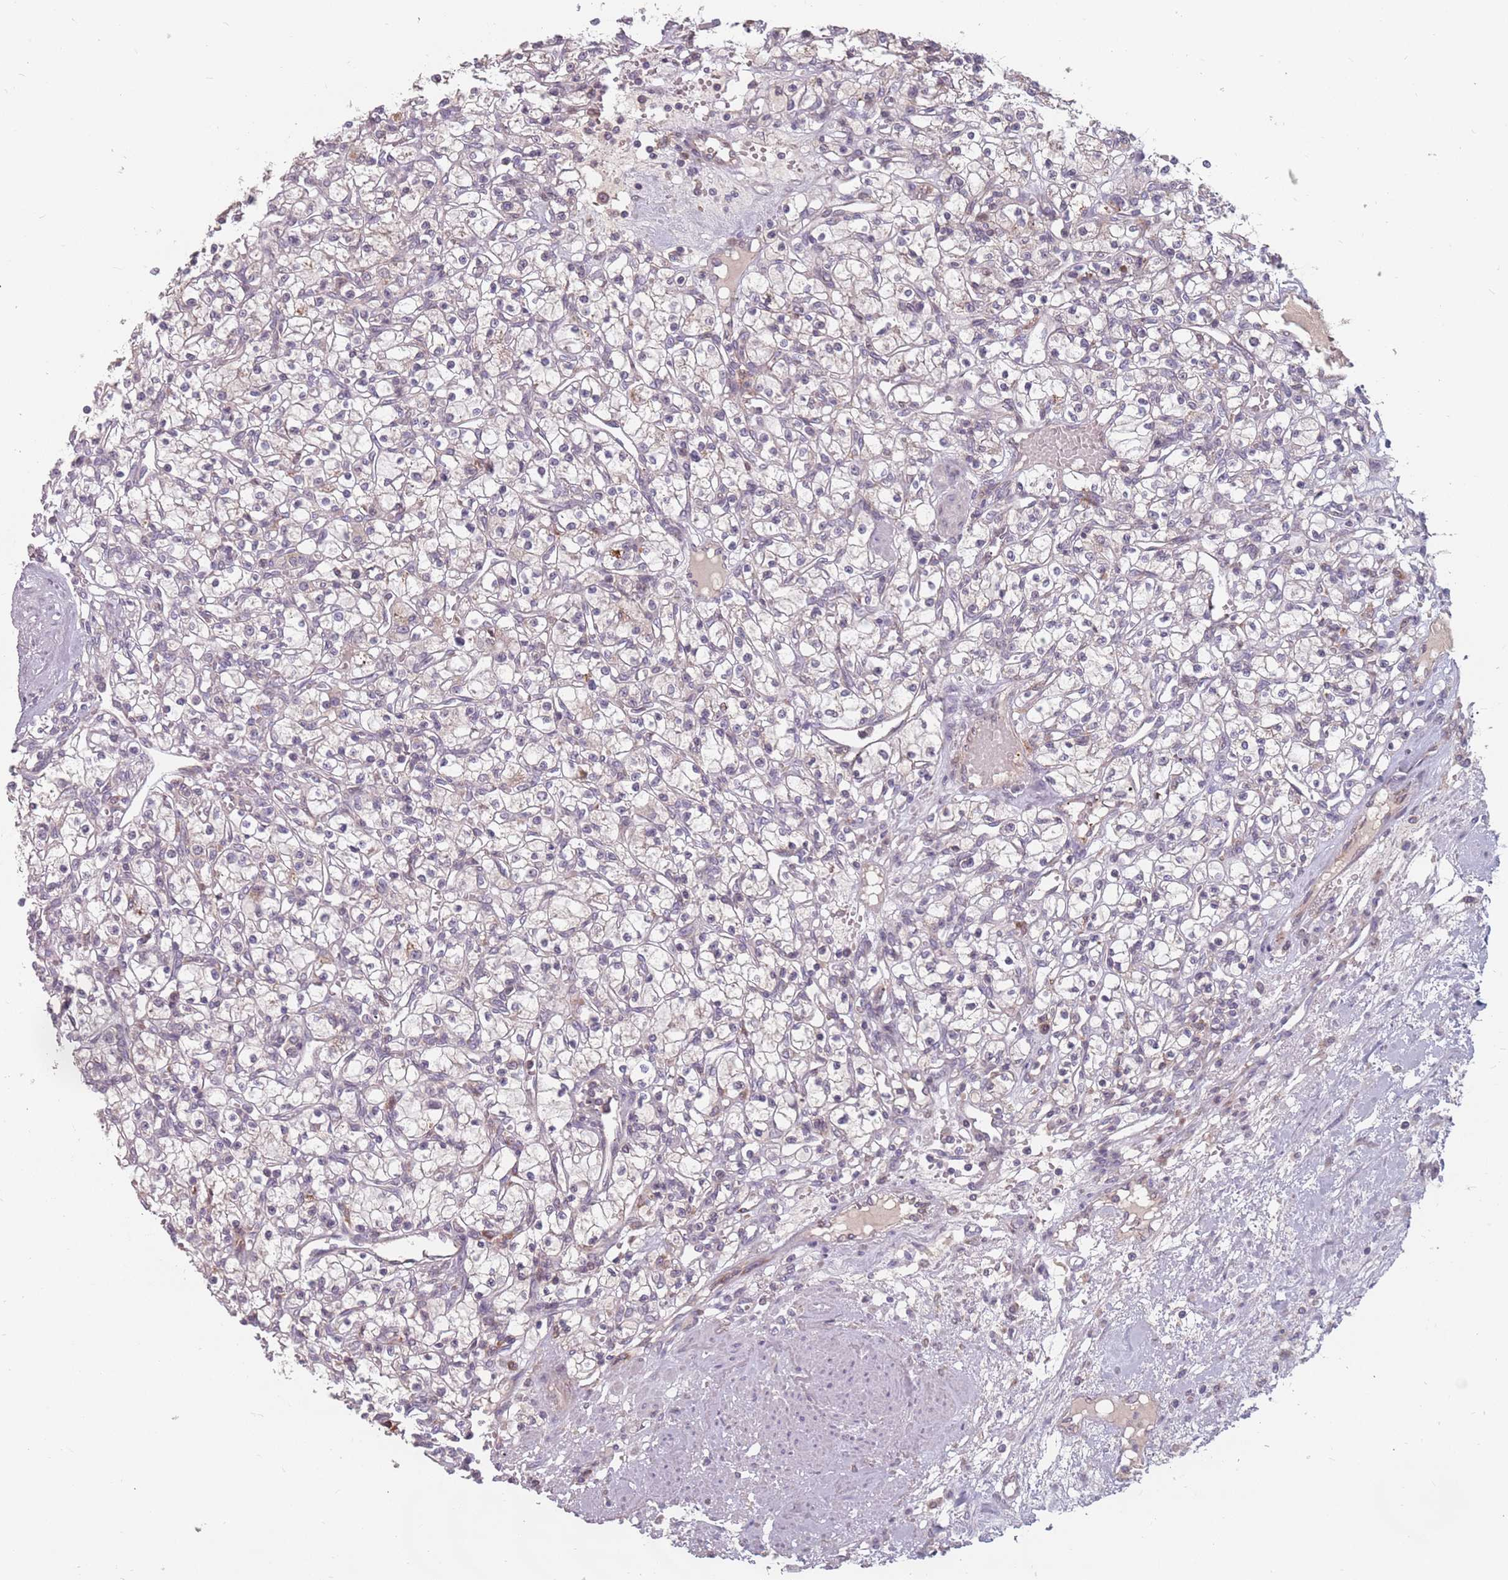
{"staining": {"intensity": "negative", "quantity": "none", "location": "none"}, "tissue": "renal cancer", "cell_type": "Tumor cells", "image_type": "cancer", "snomed": [{"axis": "morphology", "description": "Adenocarcinoma, NOS"}, {"axis": "topography", "description": "Kidney"}], "caption": "IHC photomicrograph of renal cancer (adenocarcinoma) stained for a protein (brown), which reveals no expression in tumor cells. (DAB (3,3'-diaminobenzidine) immunohistochemistry (IHC) with hematoxylin counter stain).", "gene": "ADAL", "patient": {"sex": "female", "age": 59}}